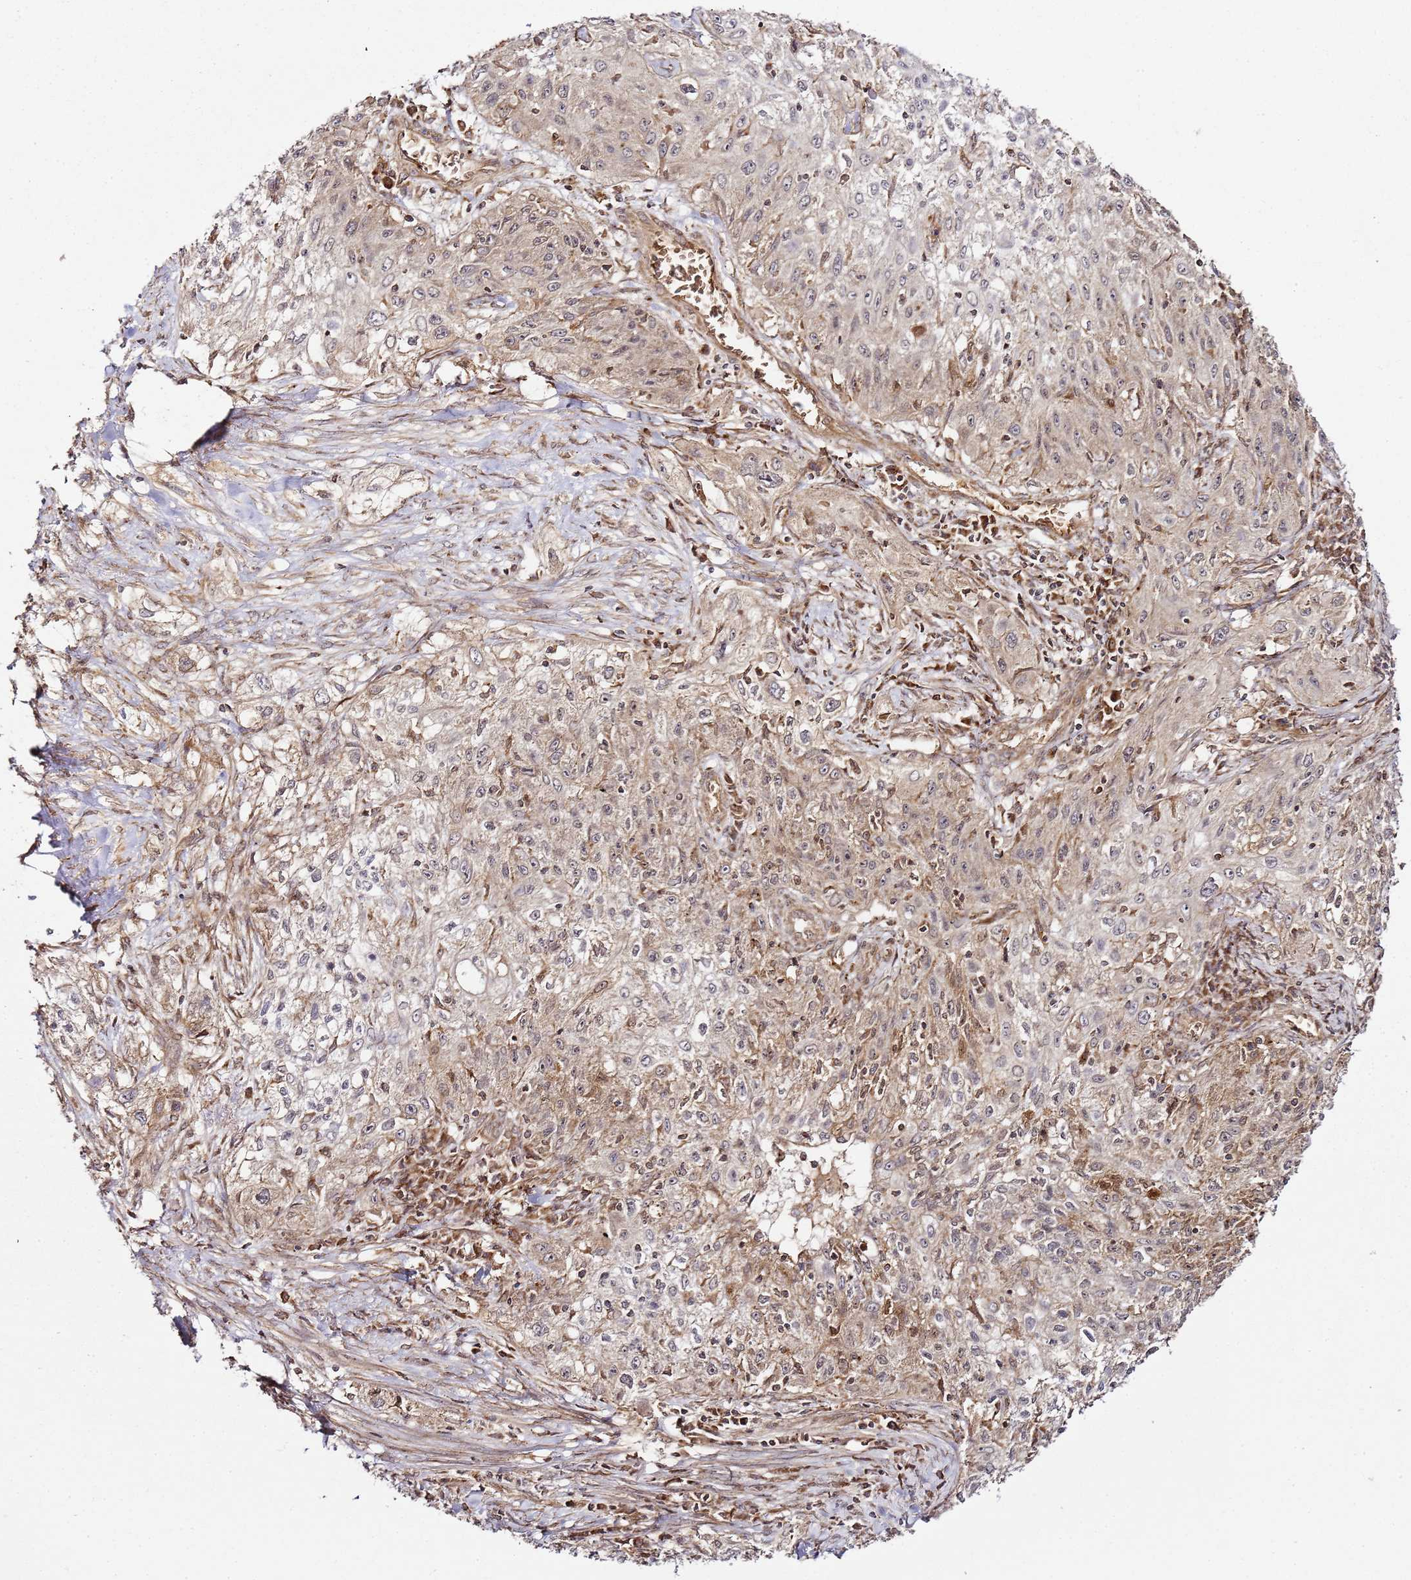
{"staining": {"intensity": "moderate", "quantity": "25%-75%", "location": "cytoplasmic/membranous"}, "tissue": "lung cancer", "cell_type": "Tumor cells", "image_type": "cancer", "snomed": [{"axis": "morphology", "description": "Squamous cell carcinoma, NOS"}, {"axis": "topography", "description": "Lung"}], "caption": "Moderate cytoplasmic/membranous protein staining is present in approximately 25%-75% of tumor cells in lung squamous cell carcinoma.", "gene": "TM2D2", "patient": {"sex": "female", "age": 69}}